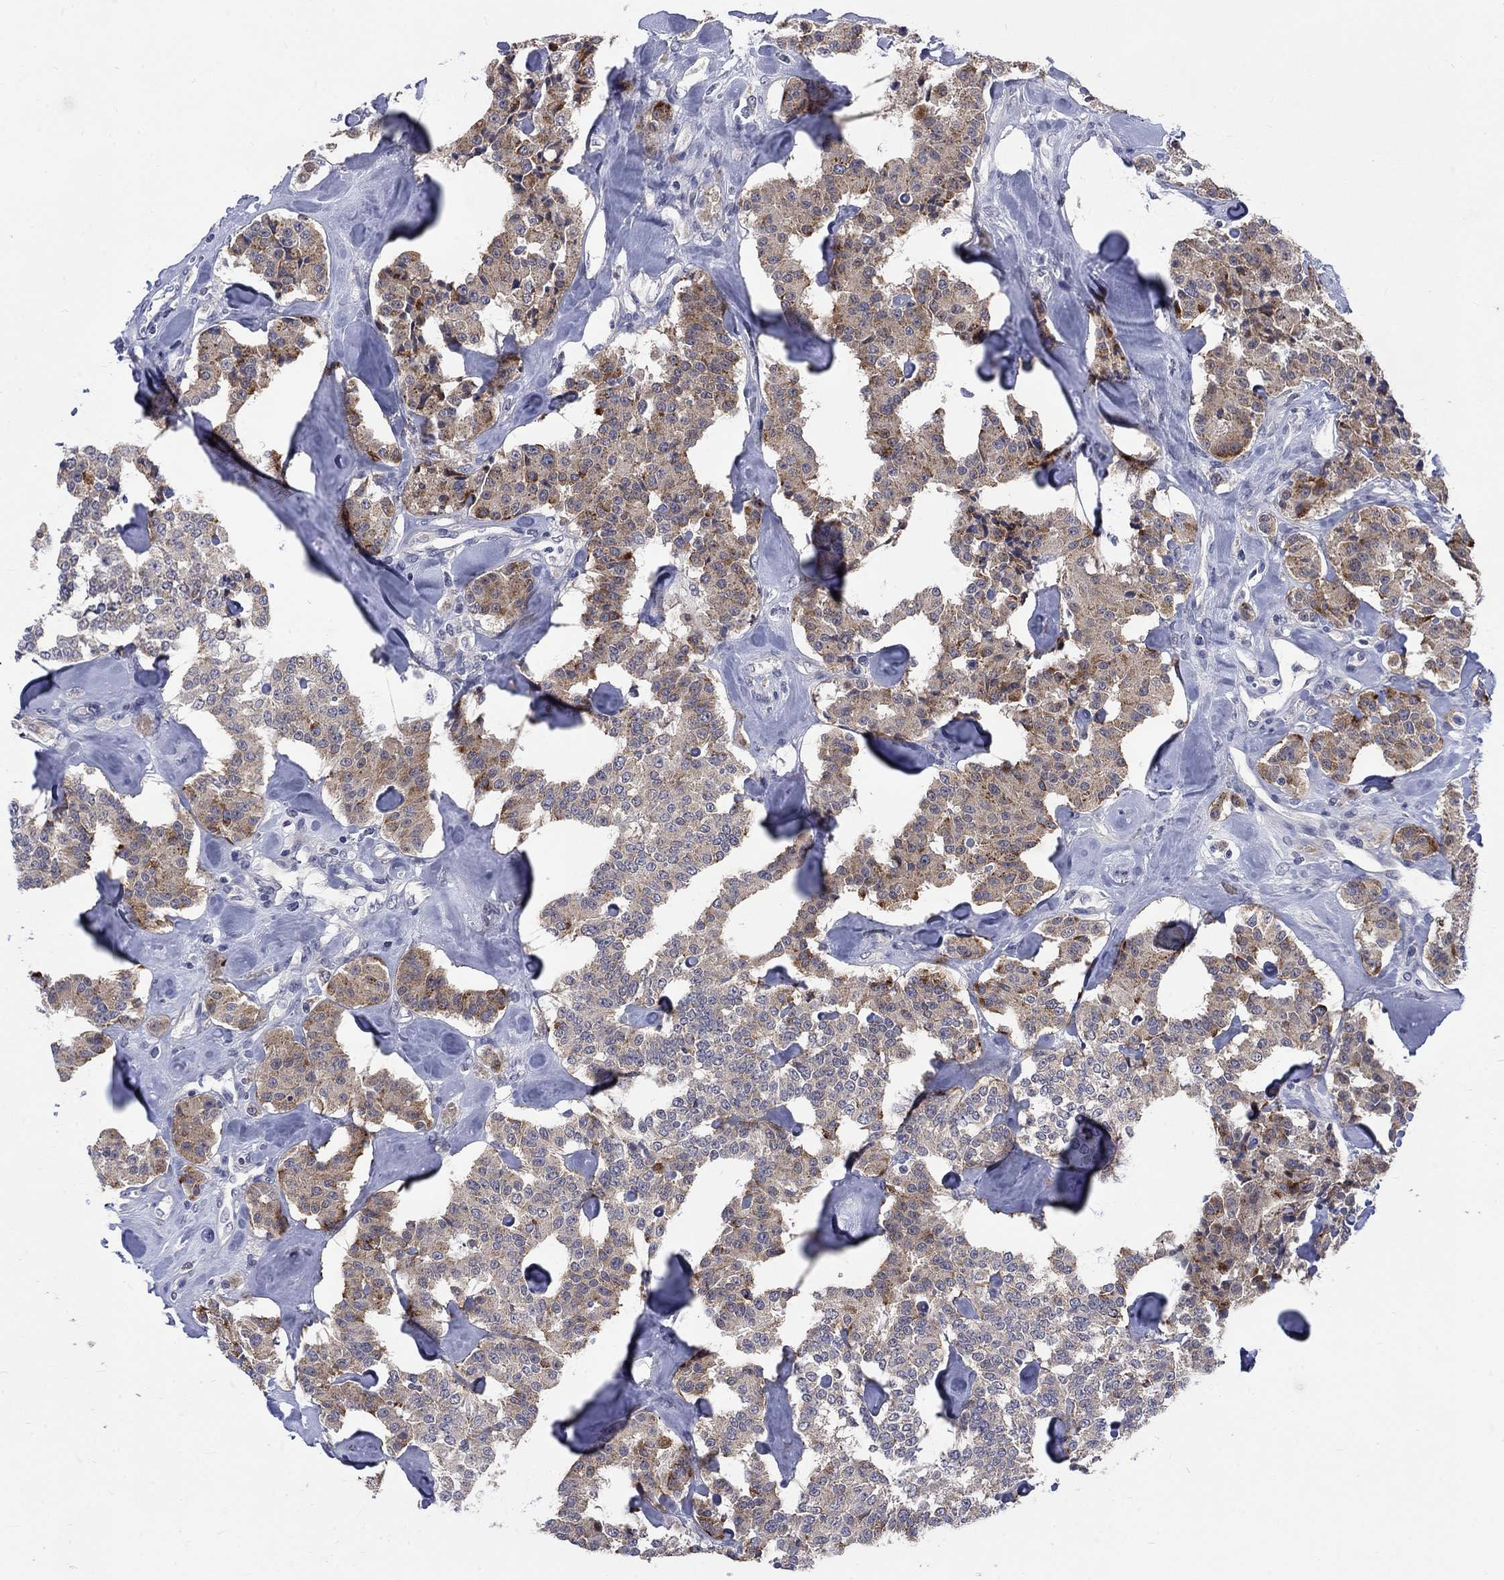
{"staining": {"intensity": "moderate", "quantity": "<25%", "location": "cytoplasmic/membranous"}, "tissue": "carcinoid", "cell_type": "Tumor cells", "image_type": "cancer", "snomed": [{"axis": "morphology", "description": "Carcinoid, malignant, NOS"}, {"axis": "topography", "description": "Pancreas"}], "caption": "Human carcinoid (malignant) stained for a protein (brown) reveals moderate cytoplasmic/membranous positive positivity in approximately <25% of tumor cells.", "gene": "PHKA1", "patient": {"sex": "male", "age": 41}}